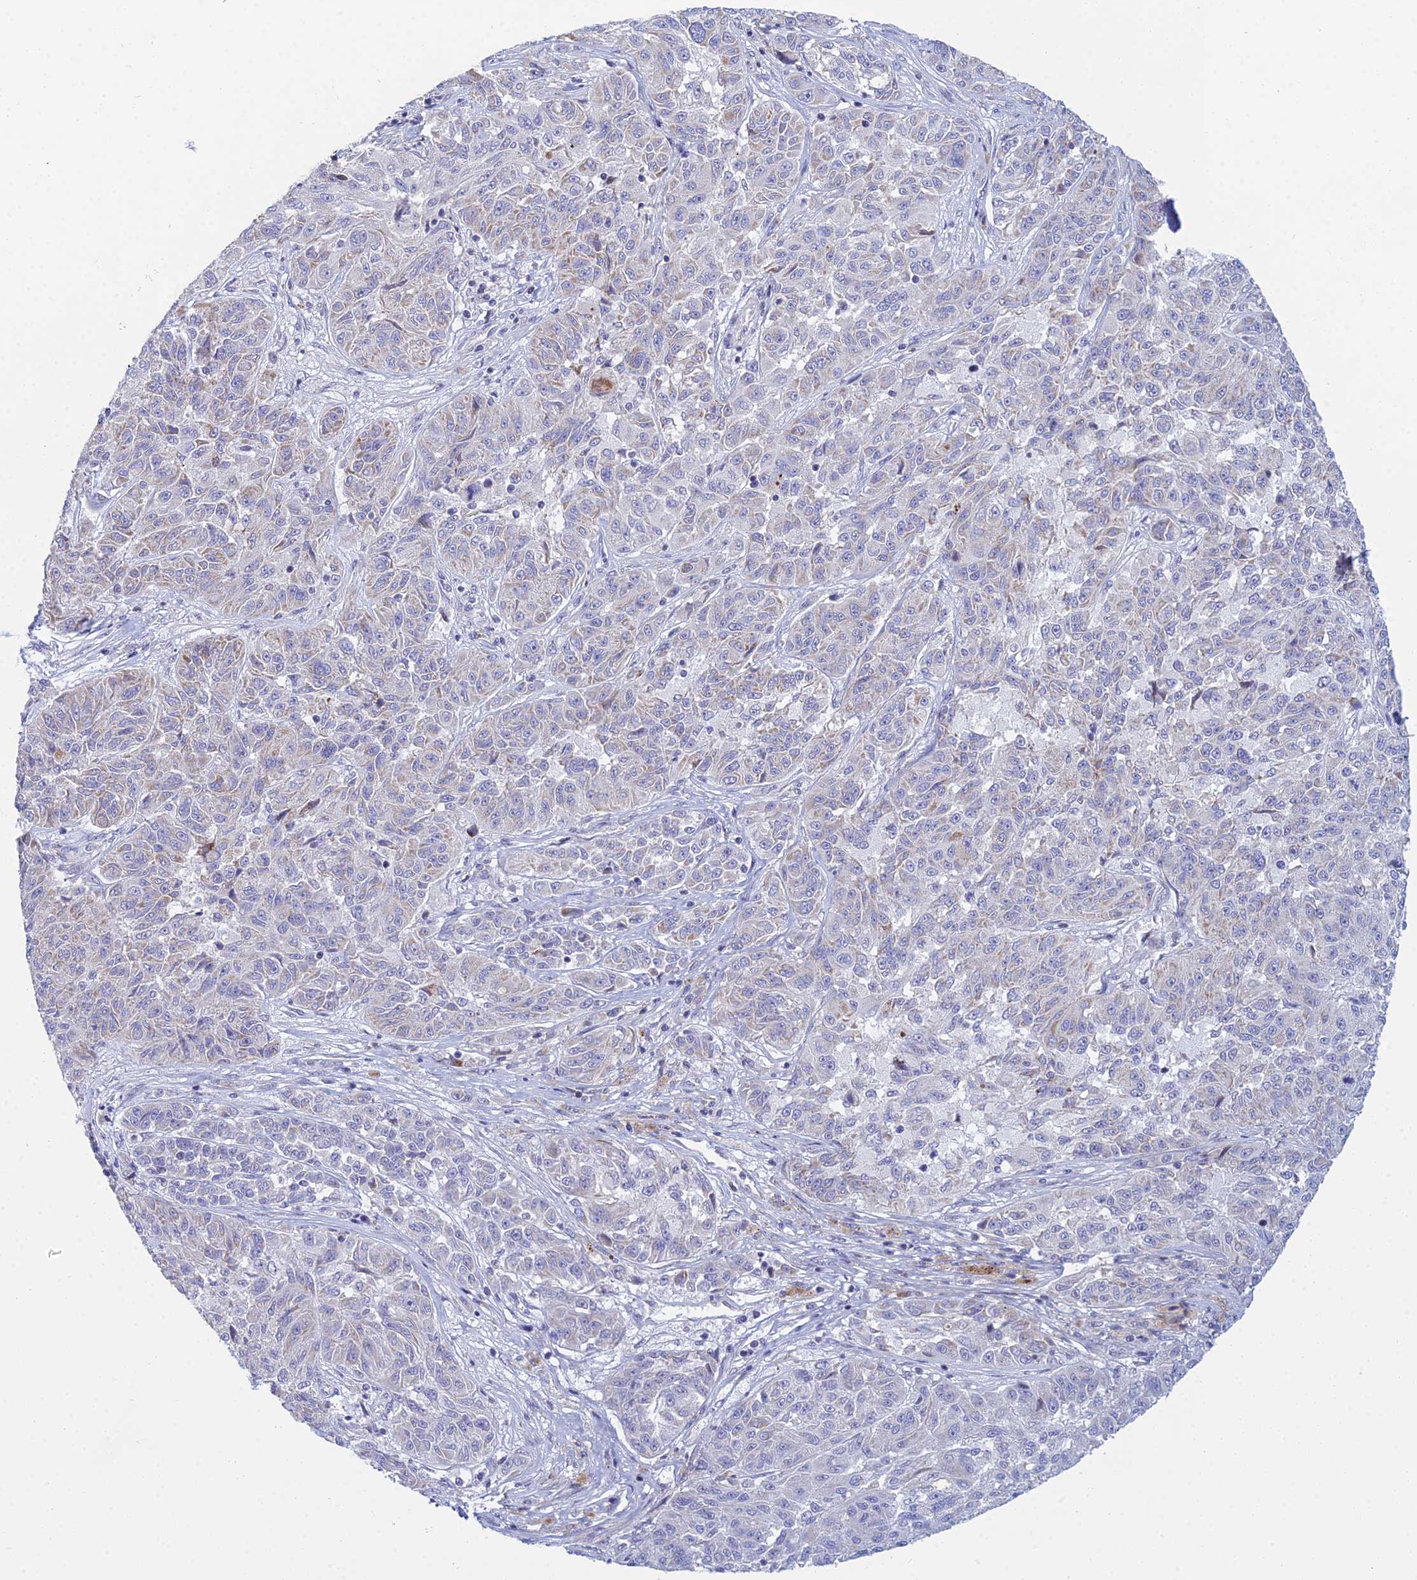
{"staining": {"intensity": "weak", "quantity": "<25%", "location": "cytoplasmic/membranous"}, "tissue": "melanoma", "cell_type": "Tumor cells", "image_type": "cancer", "snomed": [{"axis": "morphology", "description": "Malignant melanoma, NOS"}, {"axis": "topography", "description": "Skin"}], "caption": "A photomicrograph of human malignant melanoma is negative for staining in tumor cells.", "gene": "PRR13", "patient": {"sex": "male", "age": 53}}